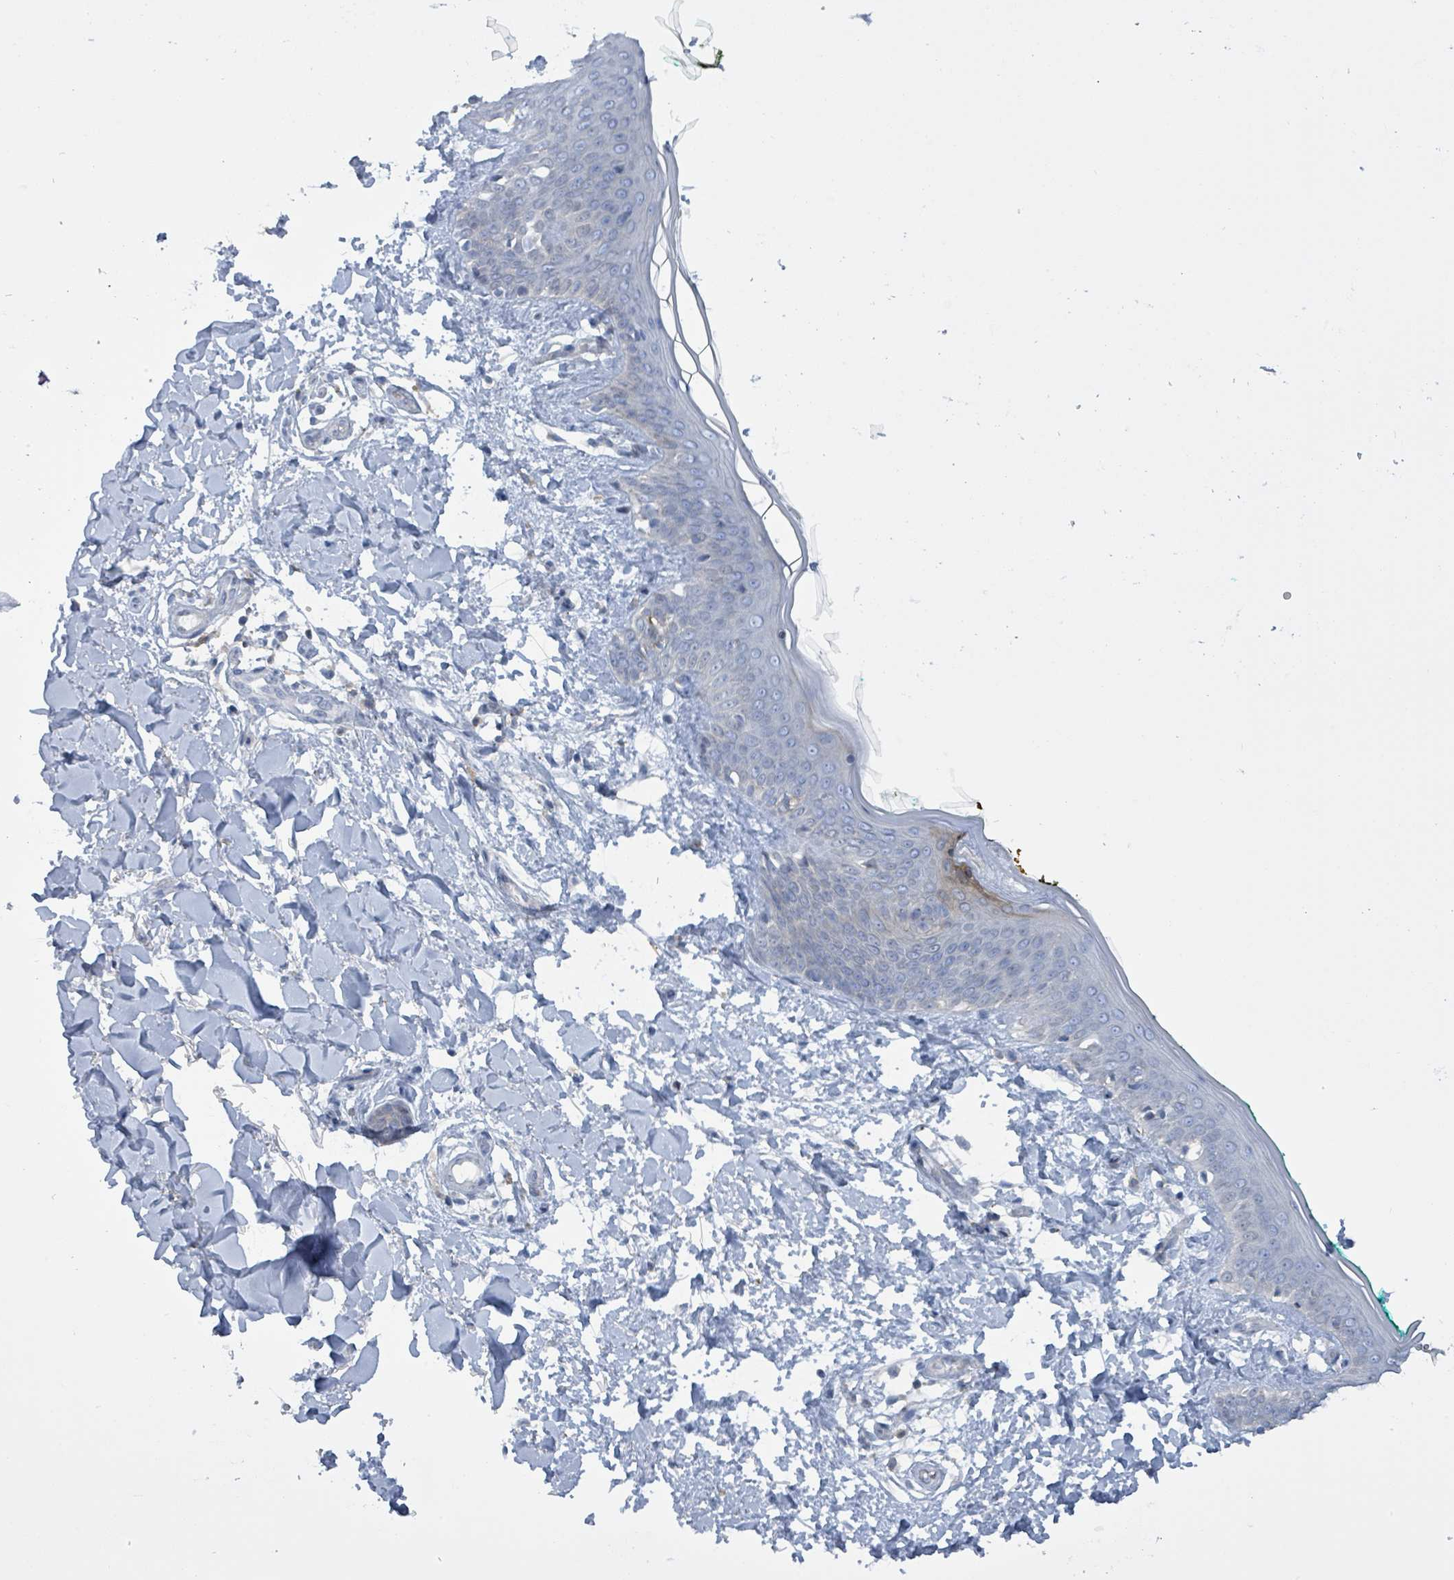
{"staining": {"intensity": "negative", "quantity": "none", "location": "none"}, "tissue": "skin", "cell_type": "Fibroblasts", "image_type": "normal", "snomed": [{"axis": "morphology", "description": "Normal tissue, NOS"}, {"axis": "topography", "description": "Skin"}], "caption": "Unremarkable skin was stained to show a protein in brown. There is no significant staining in fibroblasts. (IHC, brightfield microscopy, high magnification).", "gene": "DGKZ", "patient": {"sex": "female", "age": 34}}